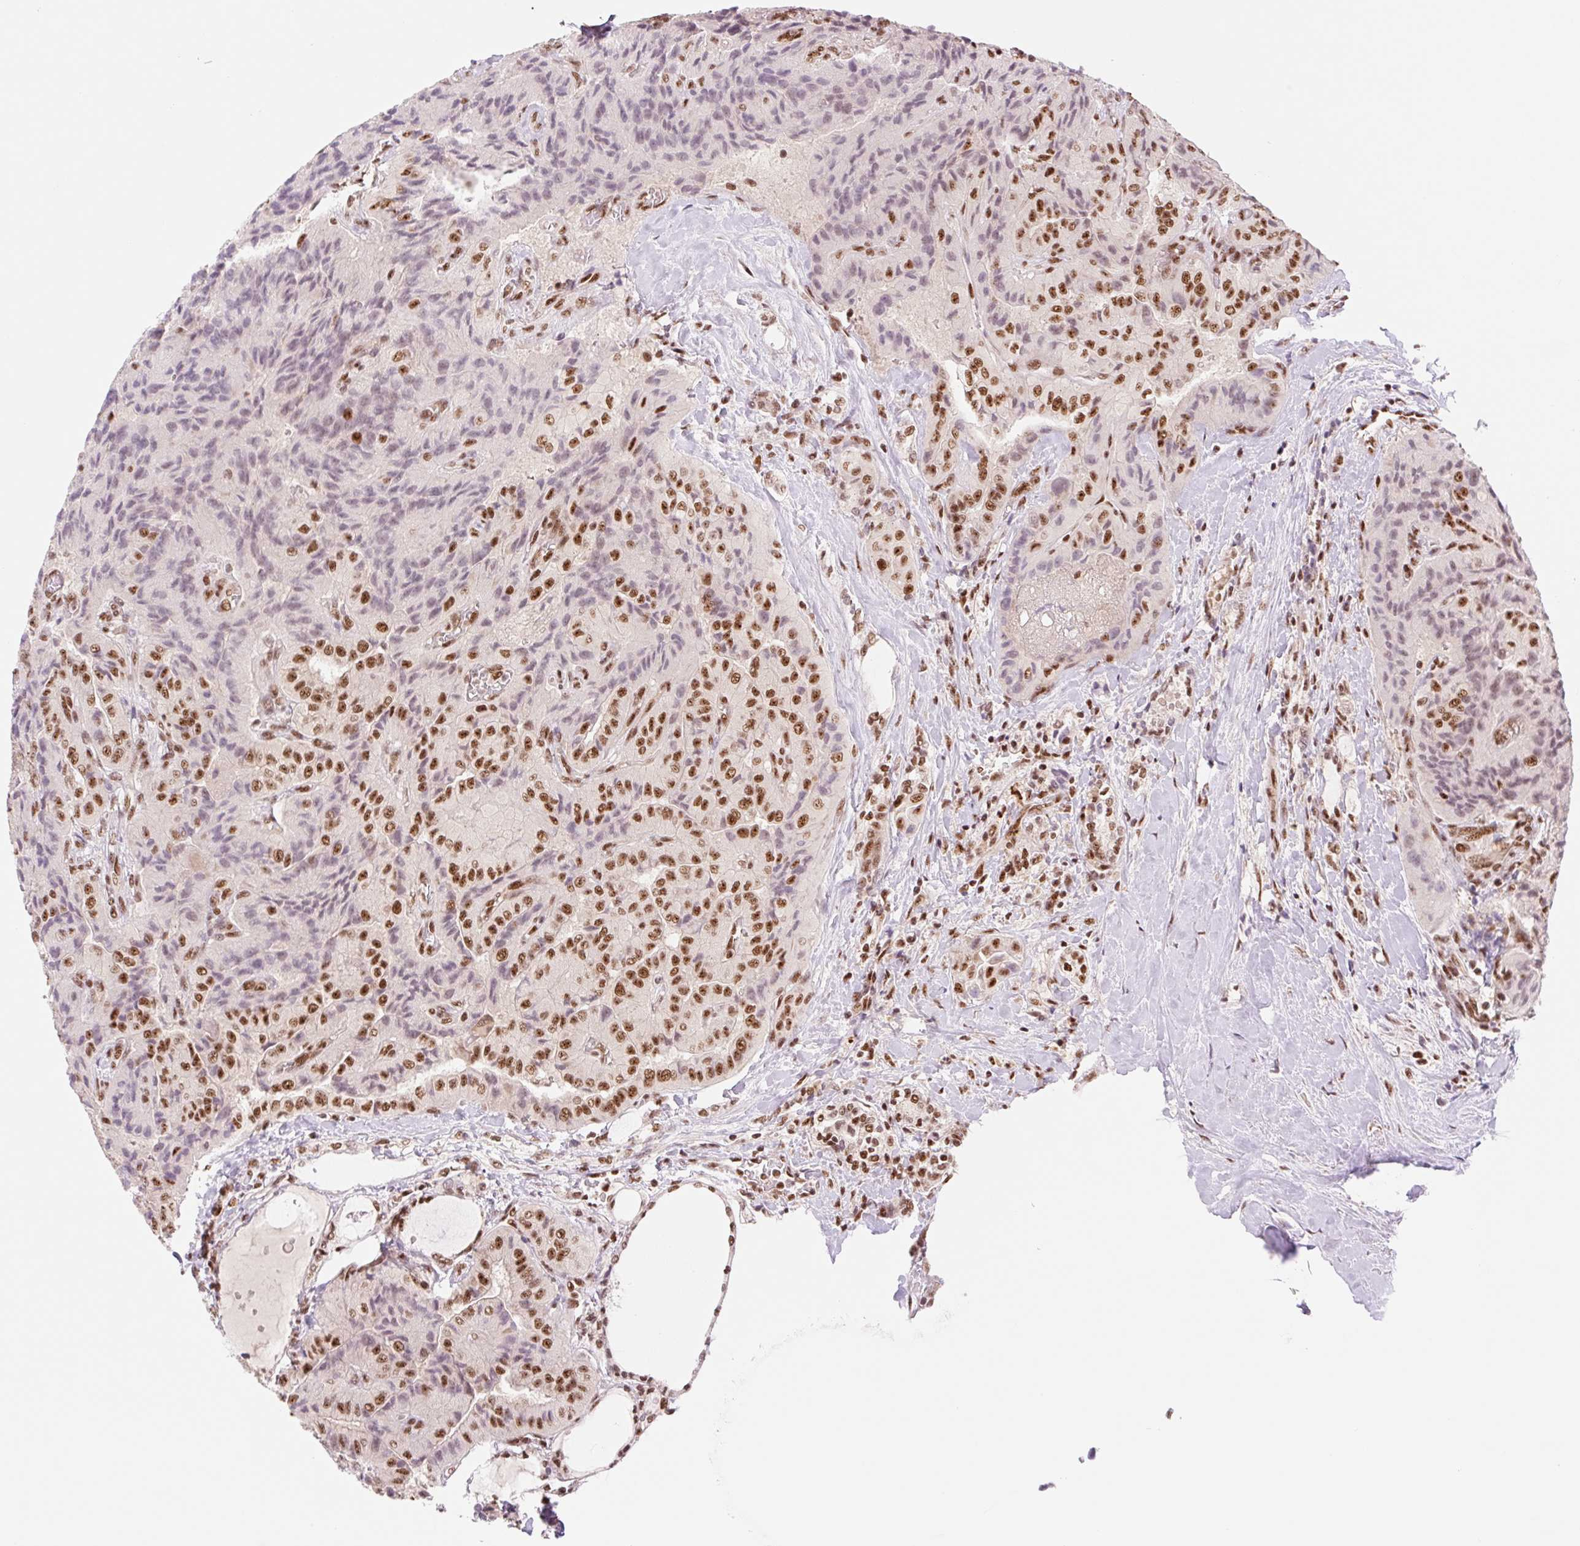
{"staining": {"intensity": "strong", "quantity": "25%-75%", "location": "nuclear"}, "tissue": "thyroid cancer", "cell_type": "Tumor cells", "image_type": "cancer", "snomed": [{"axis": "morphology", "description": "Normal tissue, NOS"}, {"axis": "morphology", "description": "Papillary adenocarcinoma, NOS"}, {"axis": "topography", "description": "Thyroid gland"}], "caption": "Brown immunohistochemical staining in human papillary adenocarcinoma (thyroid) demonstrates strong nuclear positivity in approximately 25%-75% of tumor cells. (brown staining indicates protein expression, while blue staining denotes nuclei).", "gene": "PRDM11", "patient": {"sex": "female", "age": 59}}